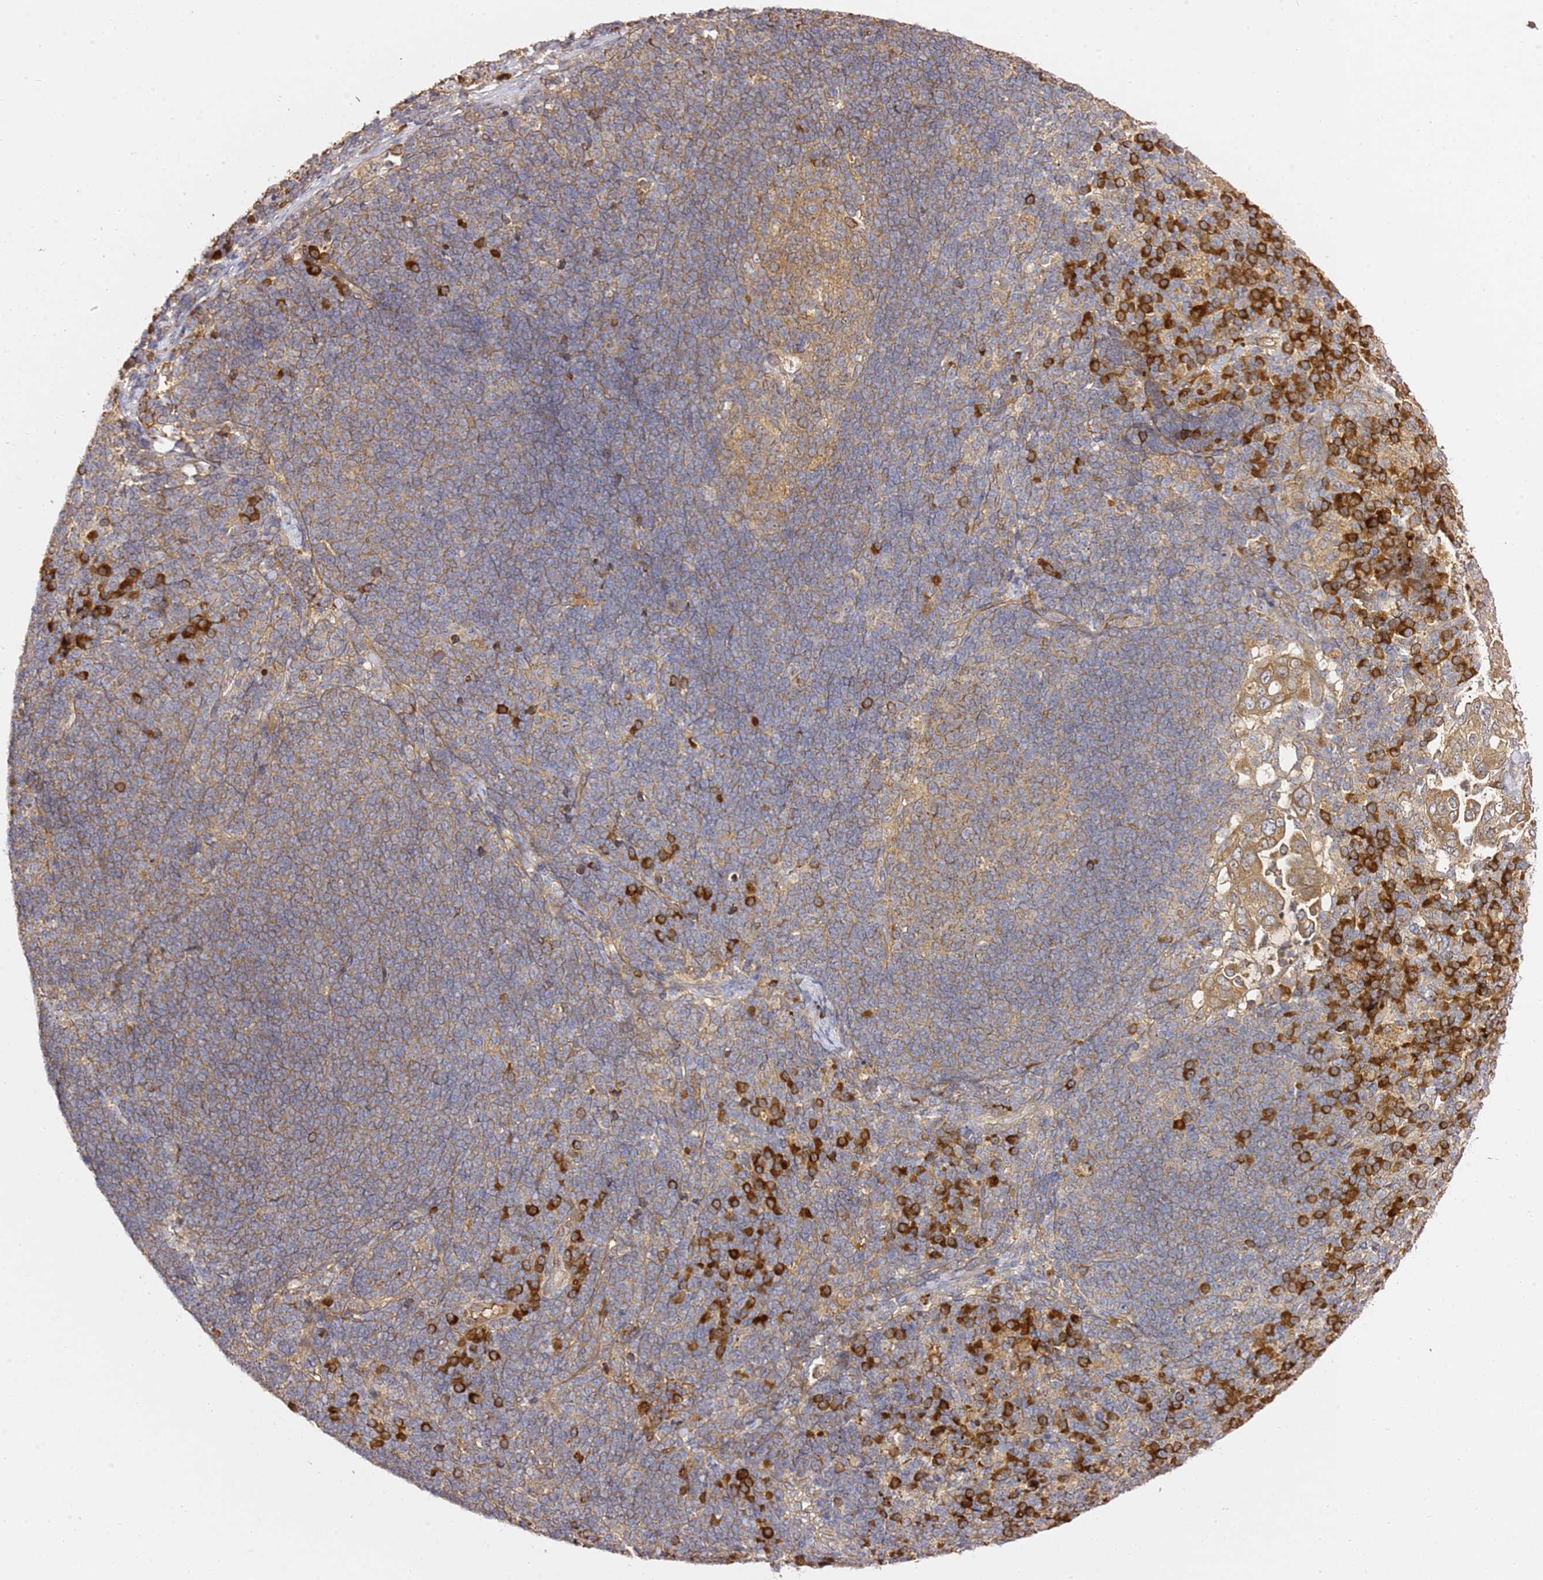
{"staining": {"intensity": "moderate", "quantity": ">75%", "location": "cytoplasmic/membranous"}, "tissue": "pancreatic cancer", "cell_type": "Tumor cells", "image_type": "cancer", "snomed": [{"axis": "morphology", "description": "Normal tissue, NOS"}, {"axis": "morphology", "description": "Adenocarcinoma, NOS"}, {"axis": "topography", "description": "Lymph node"}, {"axis": "topography", "description": "Pancreas"}], "caption": "Pancreatic cancer stained with a protein marker displays moderate staining in tumor cells.", "gene": "OSBPL2", "patient": {"sex": "female", "age": 67}}